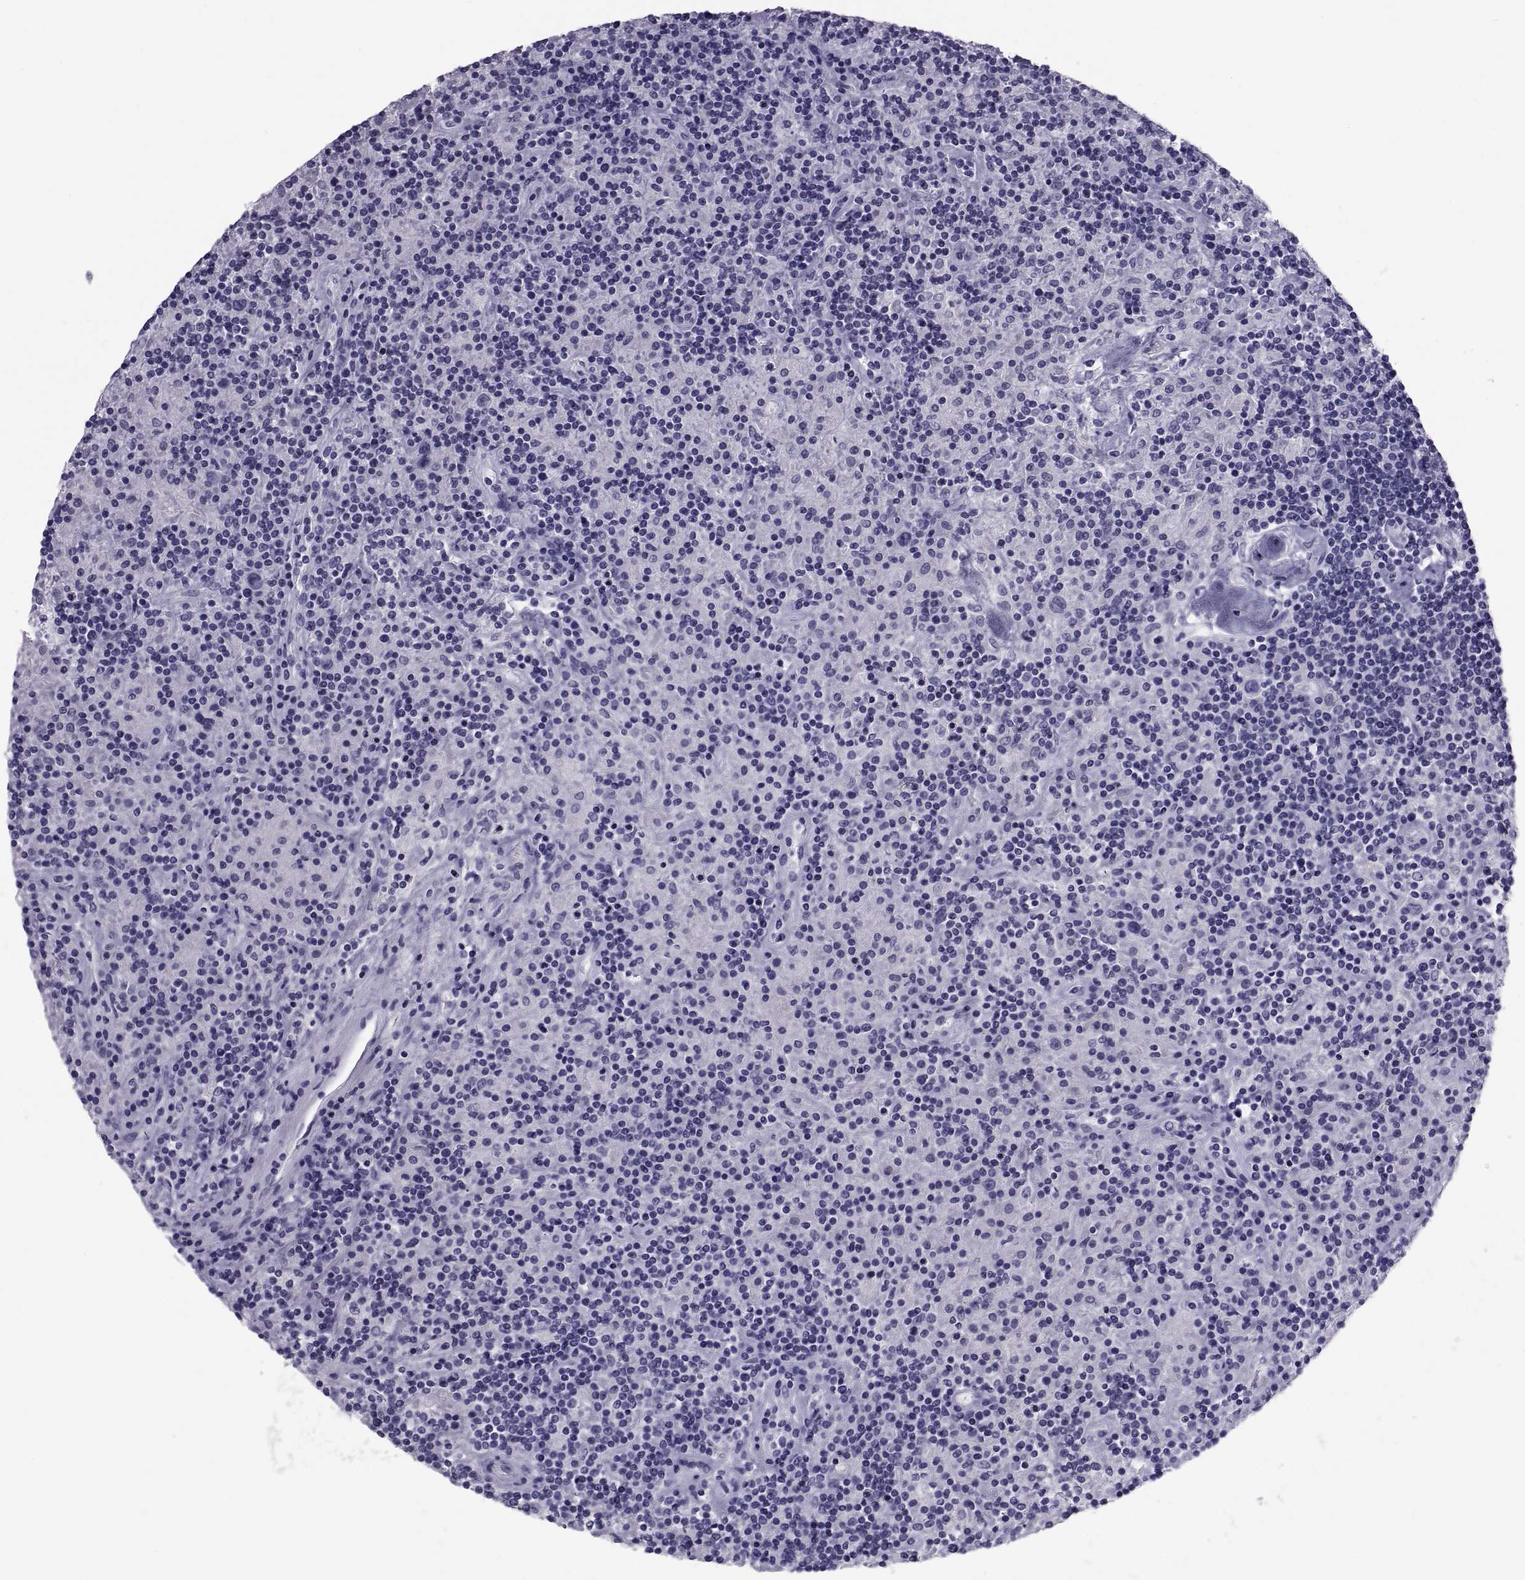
{"staining": {"intensity": "negative", "quantity": "none", "location": "none"}, "tissue": "lymphoma", "cell_type": "Tumor cells", "image_type": "cancer", "snomed": [{"axis": "morphology", "description": "Hodgkin's disease, NOS"}, {"axis": "topography", "description": "Lymph node"}], "caption": "There is no significant positivity in tumor cells of Hodgkin's disease.", "gene": "DEFB129", "patient": {"sex": "male", "age": 70}}